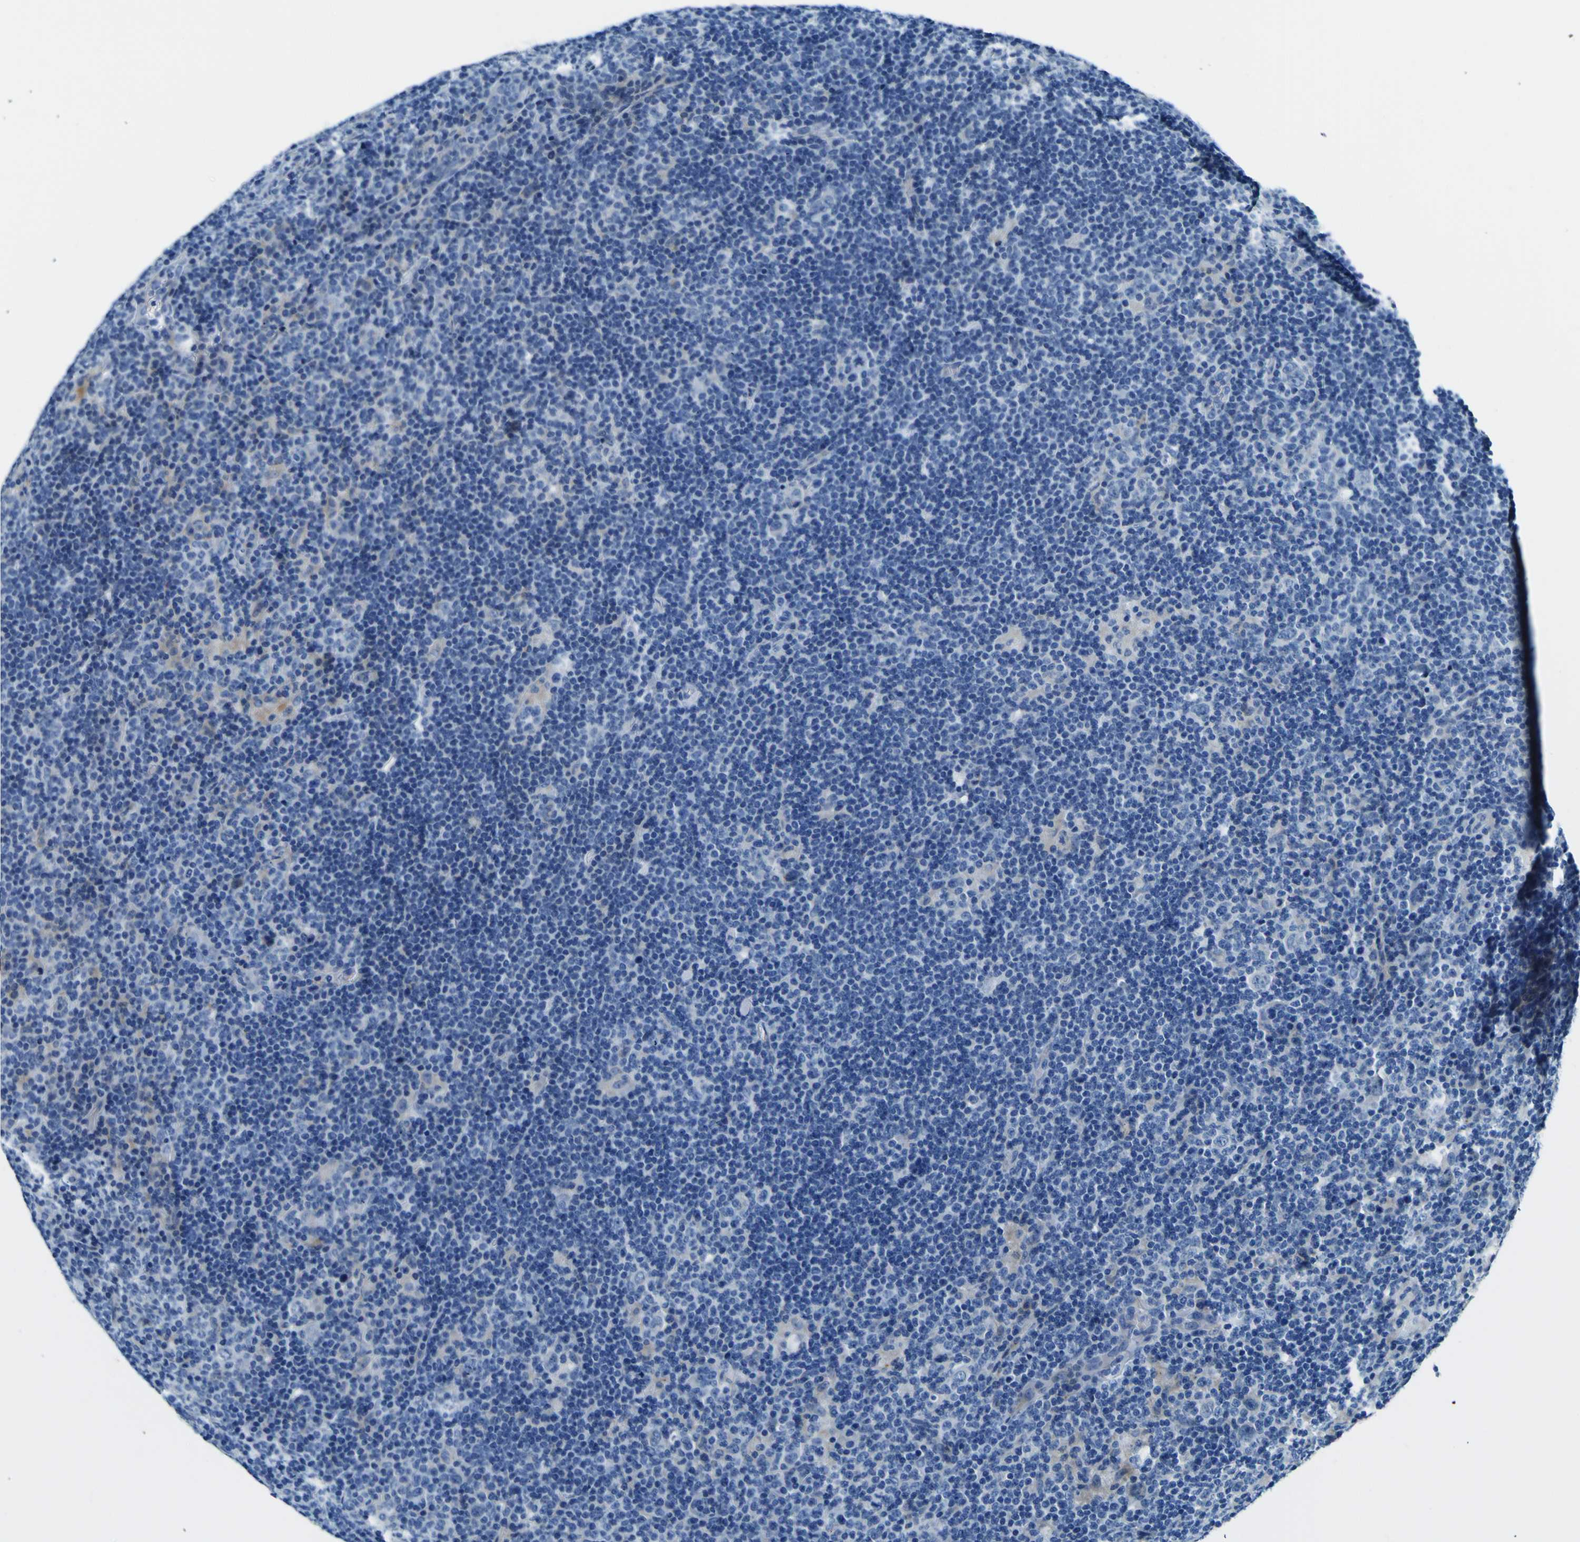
{"staining": {"intensity": "negative", "quantity": "none", "location": "none"}, "tissue": "lymphoma", "cell_type": "Tumor cells", "image_type": "cancer", "snomed": [{"axis": "morphology", "description": "Hodgkin's disease, NOS"}, {"axis": "topography", "description": "Lymph node"}], "caption": "Micrograph shows no significant protein positivity in tumor cells of Hodgkin's disease. (DAB (3,3'-diaminobenzidine) IHC, high magnification).", "gene": "ADGRA2", "patient": {"sex": "female", "age": 57}}